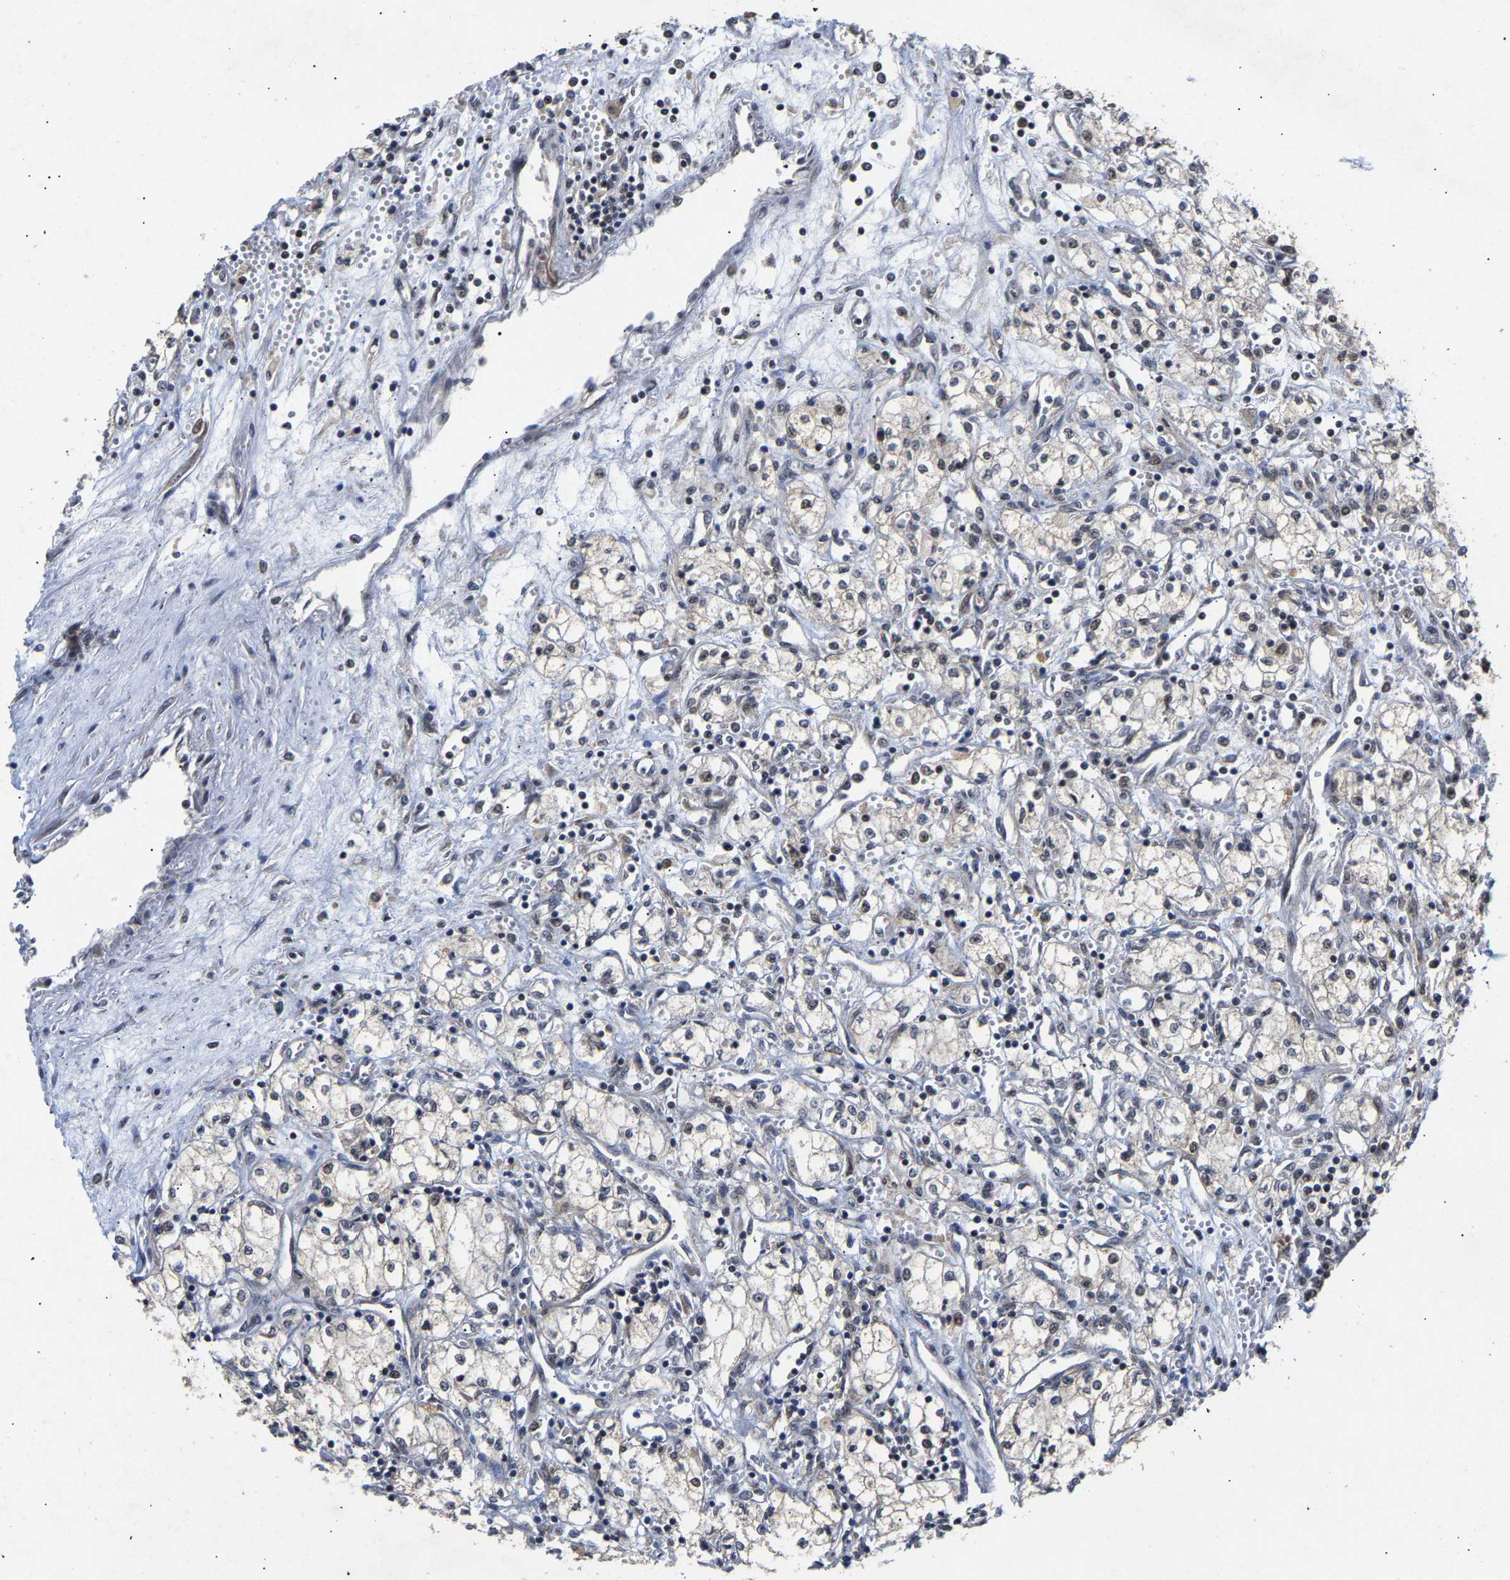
{"staining": {"intensity": "weak", "quantity": "<25%", "location": "cytoplasmic/membranous"}, "tissue": "renal cancer", "cell_type": "Tumor cells", "image_type": "cancer", "snomed": [{"axis": "morphology", "description": "Adenocarcinoma, NOS"}, {"axis": "topography", "description": "Kidney"}], "caption": "There is no significant expression in tumor cells of adenocarcinoma (renal).", "gene": "CLIP2", "patient": {"sex": "male", "age": 59}}